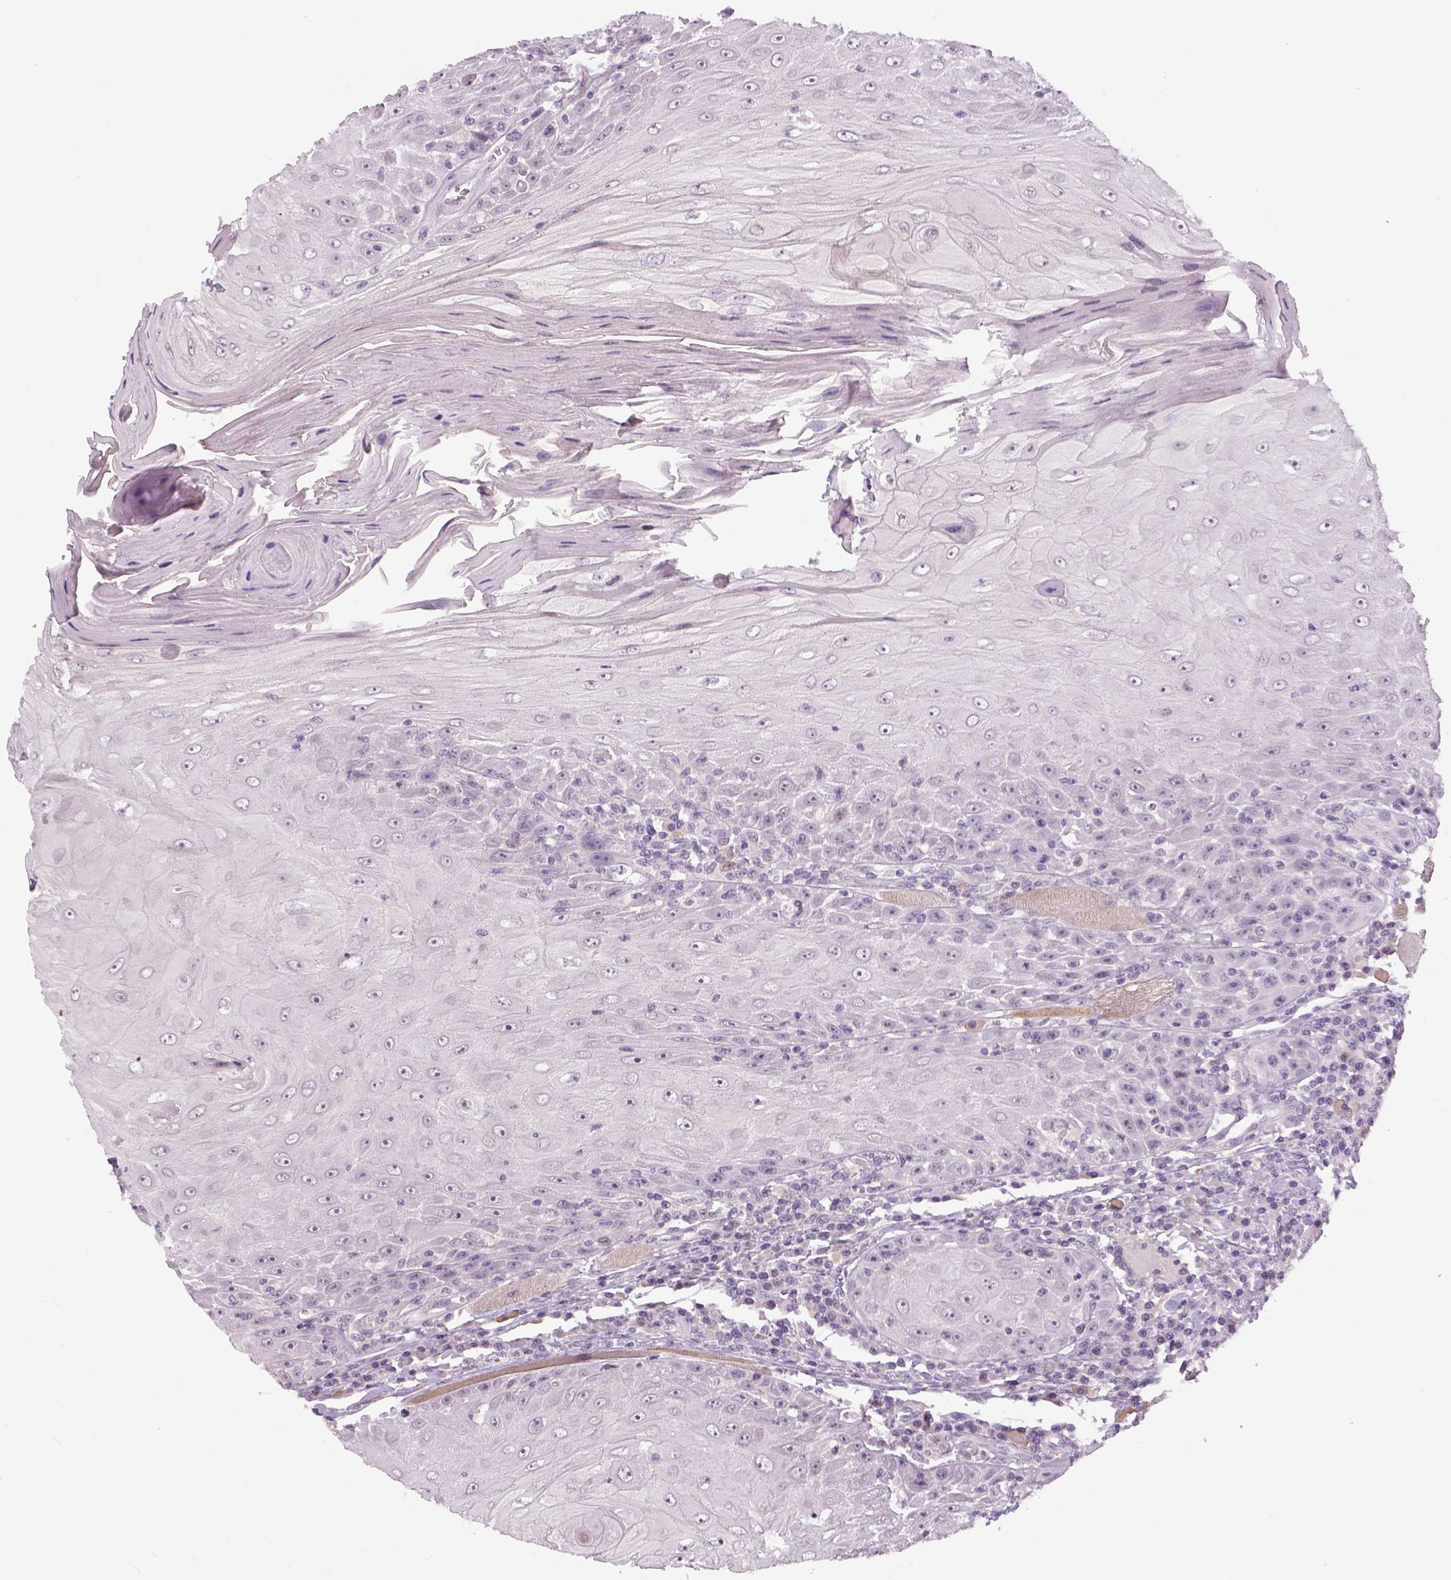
{"staining": {"intensity": "negative", "quantity": "none", "location": "none"}, "tissue": "head and neck cancer", "cell_type": "Tumor cells", "image_type": "cancer", "snomed": [{"axis": "morphology", "description": "Squamous cell carcinoma, NOS"}, {"axis": "topography", "description": "Head-Neck"}], "caption": "High power microscopy micrograph of an IHC image of squamous cell carcinoma (head and neck), revealing no significant expression in tumor cells. (IHC, brightfield microscopy, high magnification).", "gene": "NECAB1", "patient": {"sex": "male", "age": 52}}